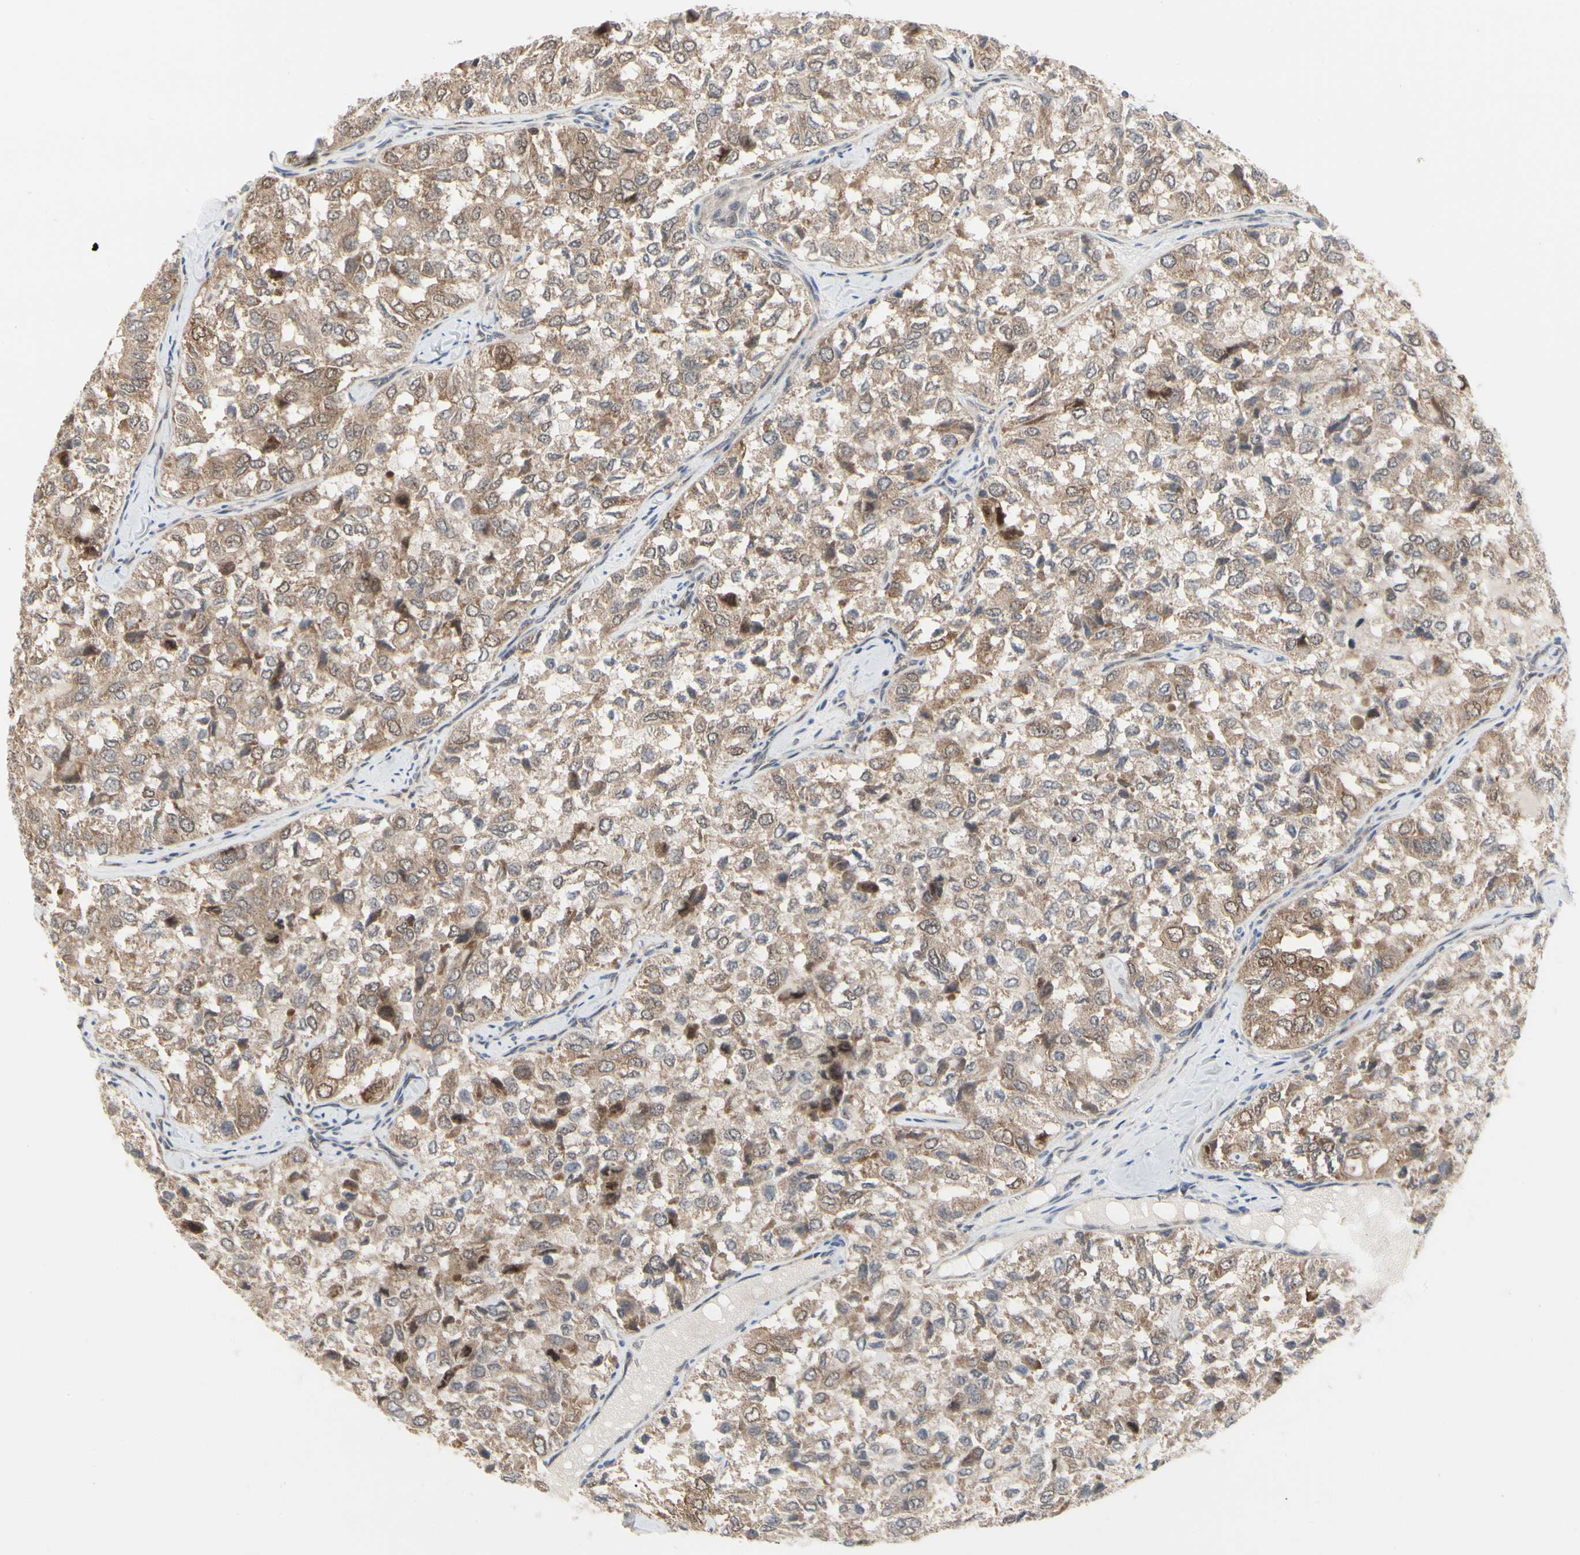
{"staining": {"intensity": "moderate", "quantity": ">75%", "location": "cytoplasmic/membranous"}, "tissue": "thyroid cancer", "cell_type": "Tumor cells", "image_type": "cancer", "snomed": [{"axis": "morphology", "description": "Follicular adenoma carcinoma, NOS"}, {"axis": "topography", "description": "Thyroid gland"}], "caption": "A medium amount of moderate cytoplasmic/membranous expression is seen in about >75% of tumor cells in thyroid cancer tissue.", "gene": "CDK5", "patient": {"sex": "male", "age": 75}}